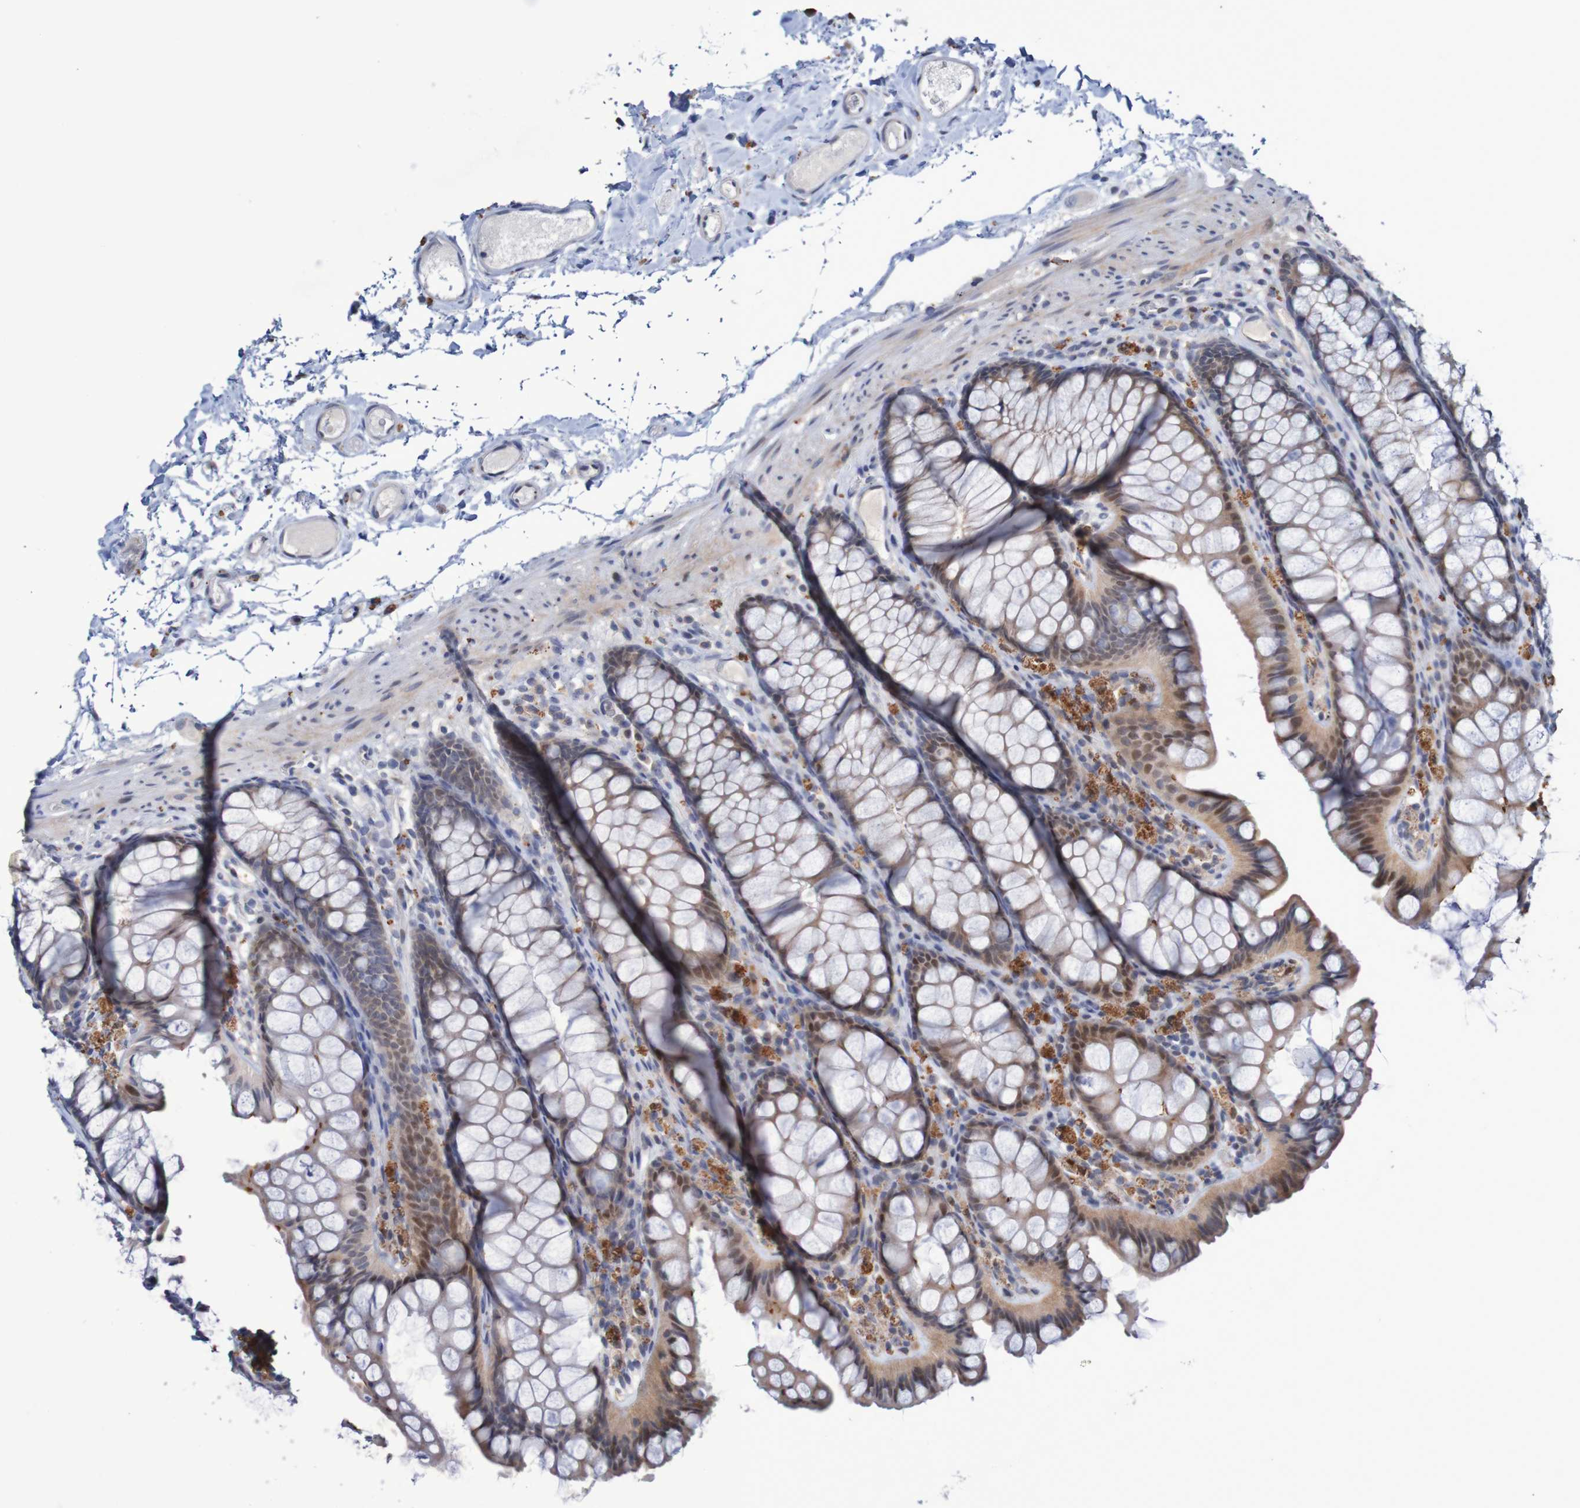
{"staining": {"intensity": "negative", "quantity": "none", "location": "none"}, "tissue": "colon", "cell_type": "Endothelial cells", "image_type": "normal", "snomed": [{"axis": "morphology", "description": "Normal tissue, NOS"}, {"axis": "topography", "description": "Colon"}], "caption": "Immunohistochemistry micrograph of benign colon stained for a protein (brown), which reveals no positivity in endothelial cells. (Immunohistochemistry (ihc), brightfield microscopy, high magnification).", "gene": "FBP1", "patient": {"sex": "female", "age": 55}}